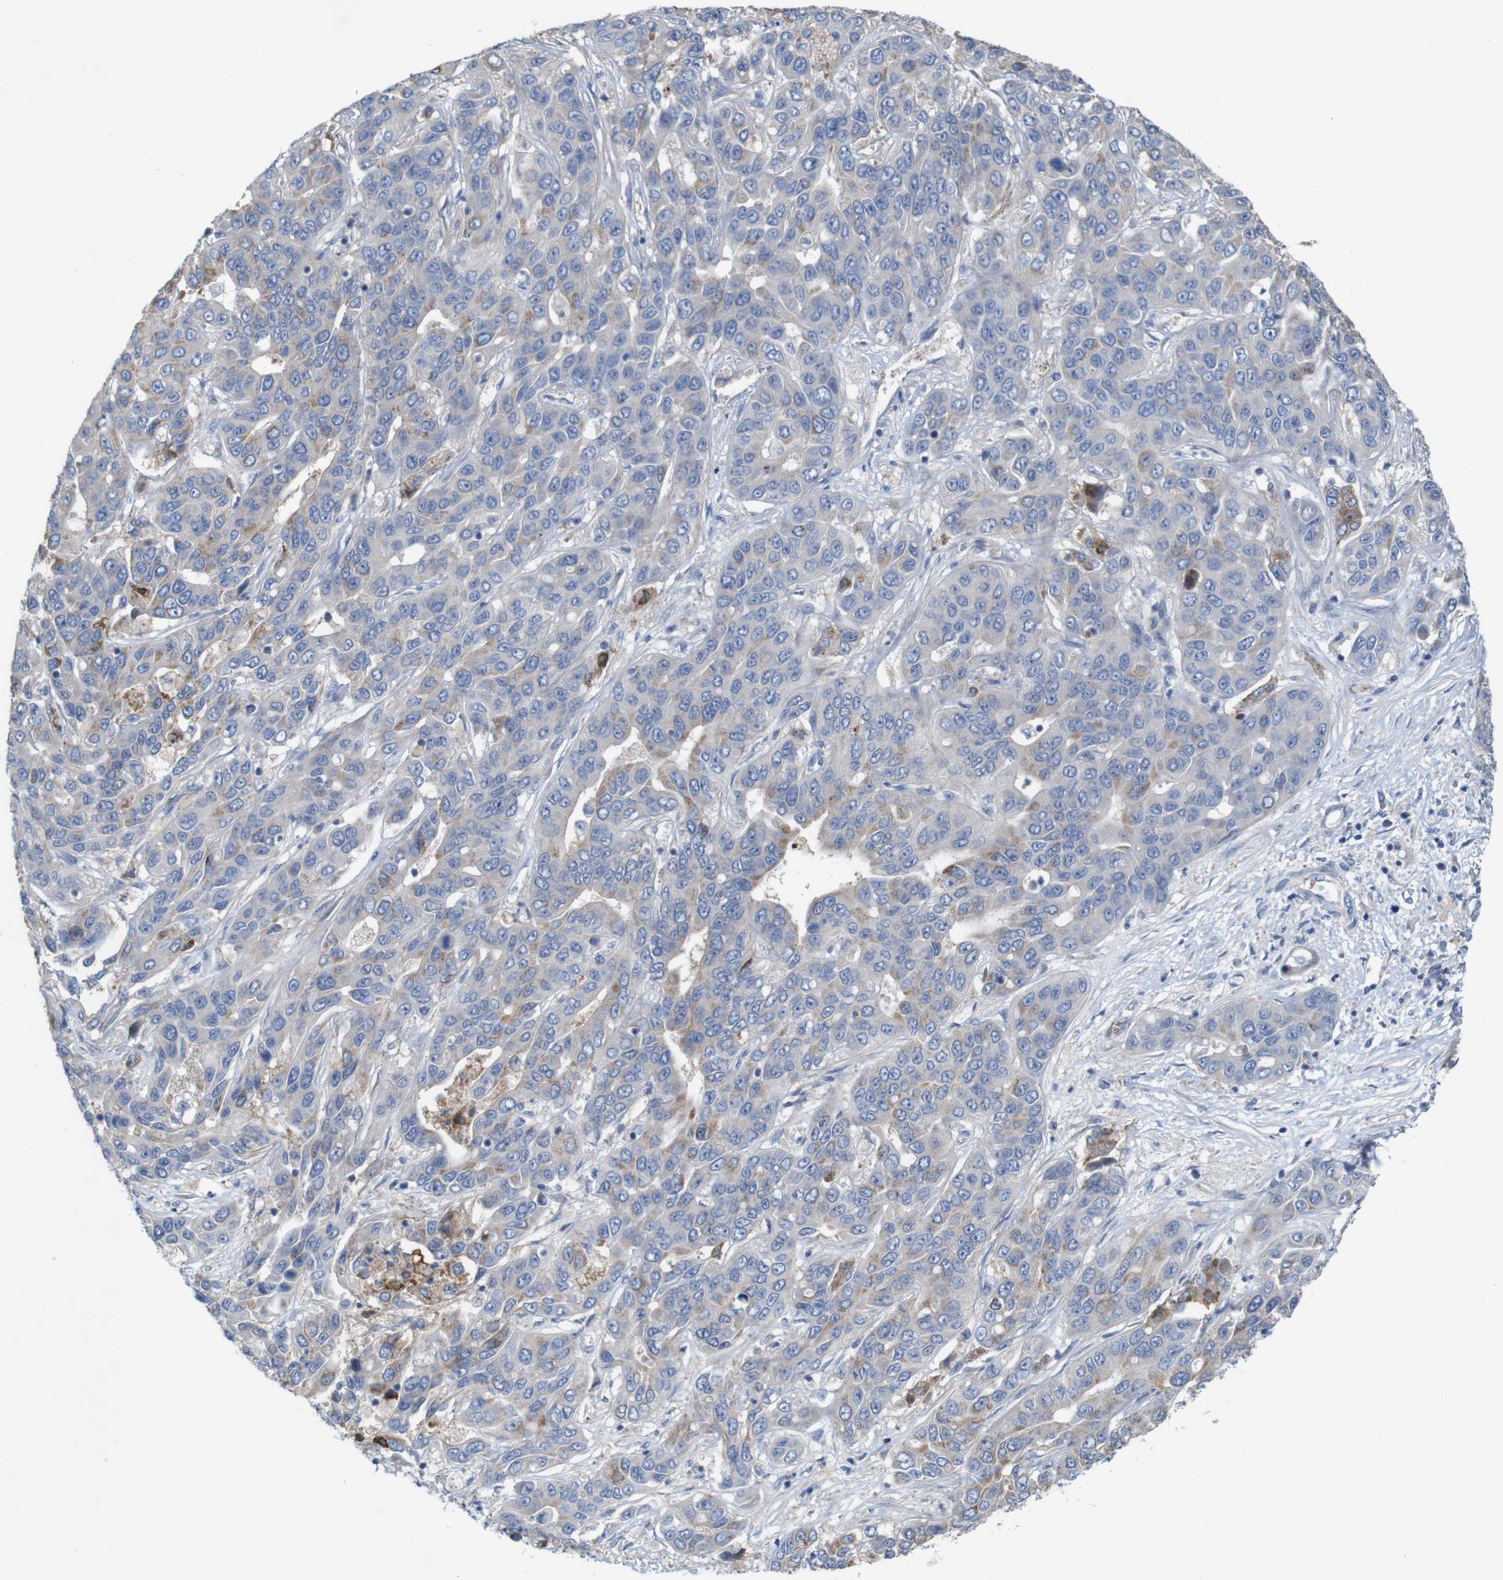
{"staining": {"intensity": "negative", "quantity": "none", "location": "none"}, "tissue": "liver cancer", "cell_type": "Tumor cells", "image_type": "cancer", "snomed": [{"axis": "morphology", "description": "Cholangiocarcinoma"}, {"axis": "topography", "description": "Liver"}], "caption": "An IHC histopathology image of cholangiocarcinoma (liver) is shown. There is no staining in tumor cells of cholangiocarcinoma (liver).", "gene": "MYEOV", "patient": {"sex": "female", "age": 52}}